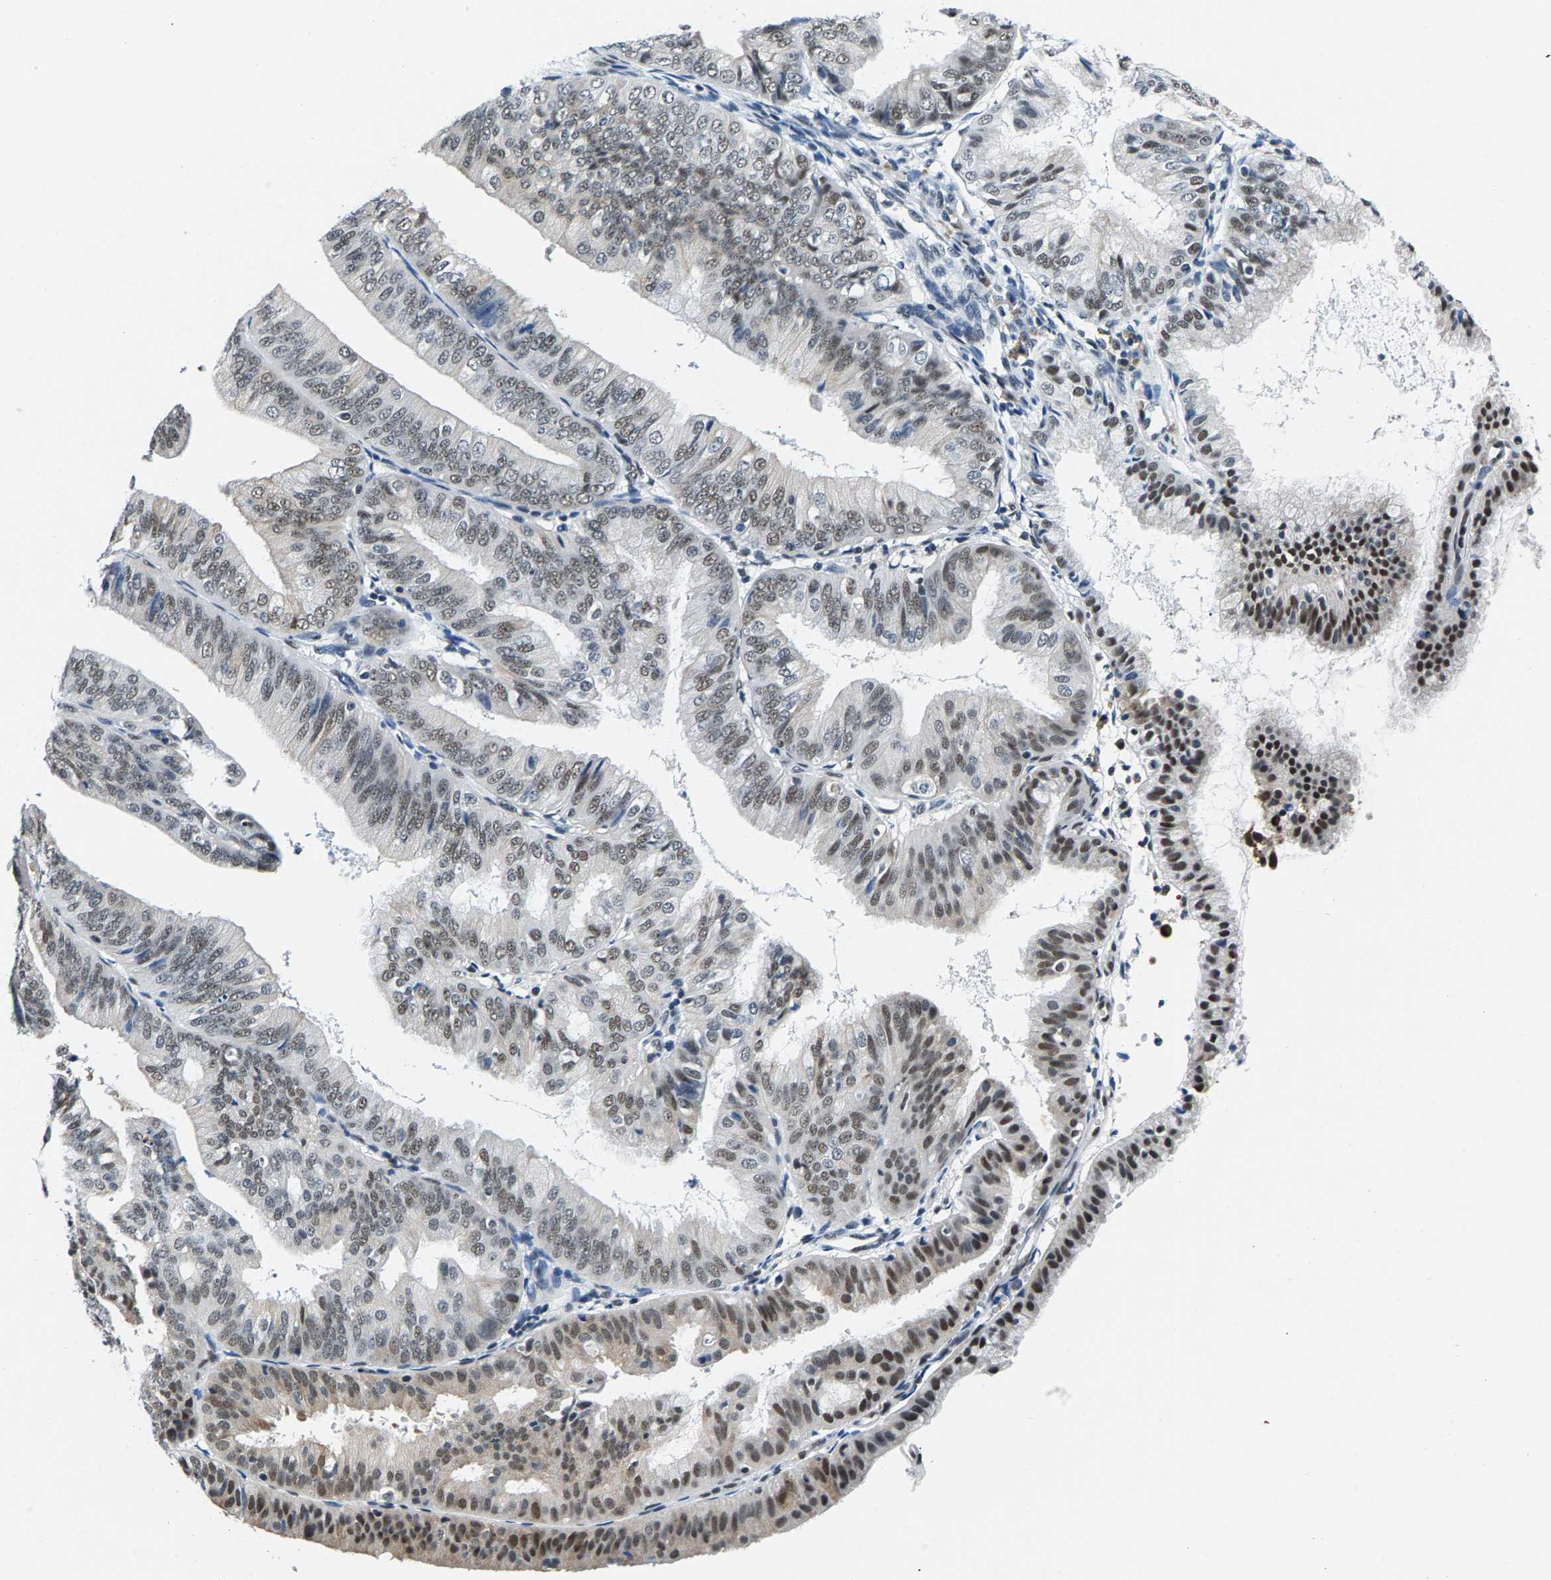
{"staining": {"intensity": "moderate", "quantity": "25%-75%", "location": "nuclear"}, "tissue": "endometrial cancer", "cell_type": "Tumor cells", "image_type": "cancer", "snomed": [{"axis": "morphology", "description": "Adenocarcinoma, NOS"}, {"axis": "topography", "description": "Endometrium"}], "caption": "This histopathology image shows endometrial cancer stained with immunohistochemistry (IHC) to label a protein in brown. The nuclear of tumor cells show moderate positivity for the protein. Nuclei are counter-stained blue.", "gene": "ATF2", "patient": {"sex": "female", "age": 63}}